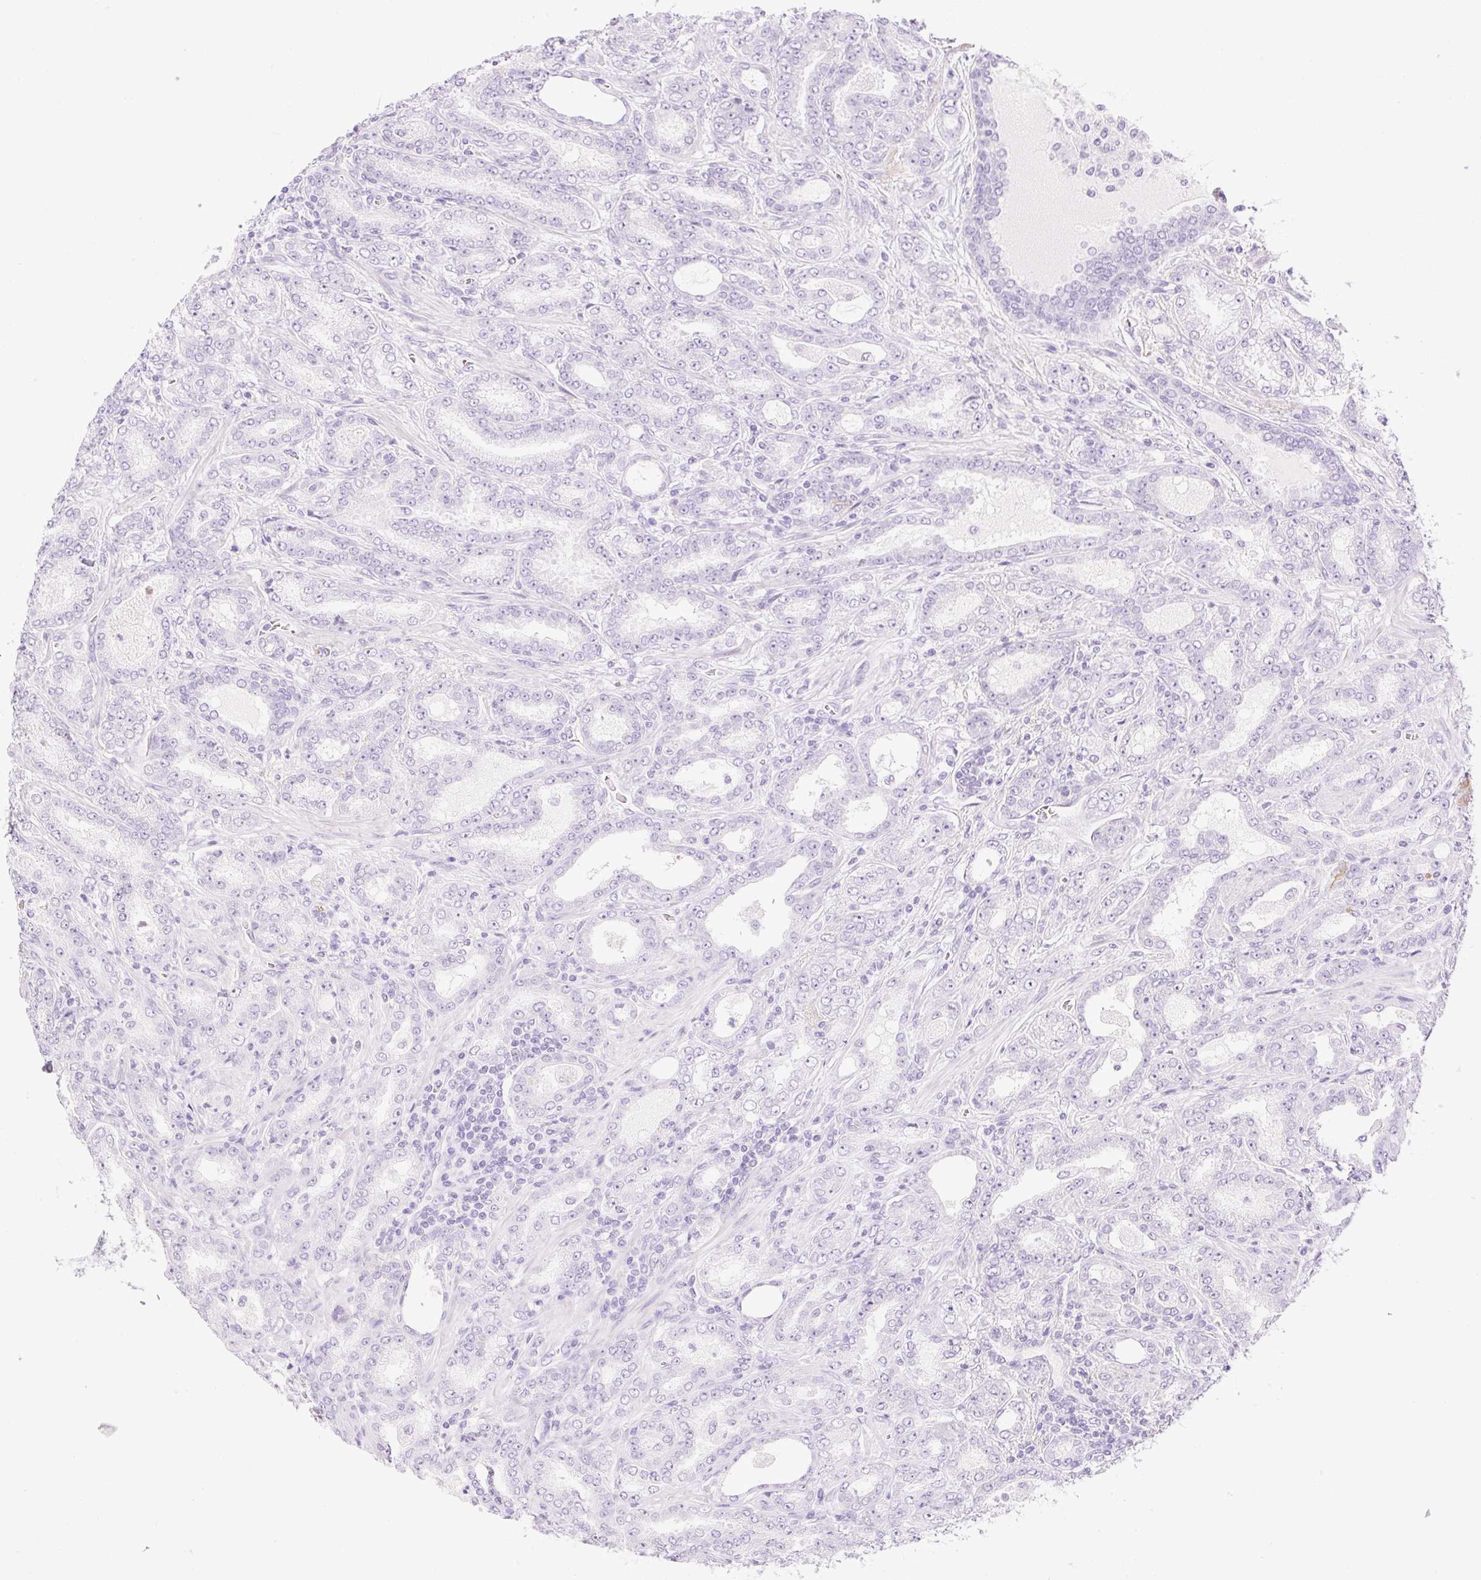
{"staining": {"intensity": "negative", "quantity": "none", "location": "none"}, "tissue": "prostate cancer", "cell_type": "Tumor cells", "image_type": "cancer", "snomed": [{"axis": "morphology", "description": "Adenocarcinoma, High grade"}, {"axis": "topography", "description": "Prostate"}], "caption": "Adenocarcinoma (high-grade) (prostate) was stained to show a protein in brown. There is no significant staining in tumor cells.", "gene": "SP140L", "patient": {"sex": "male", "age": 72}}